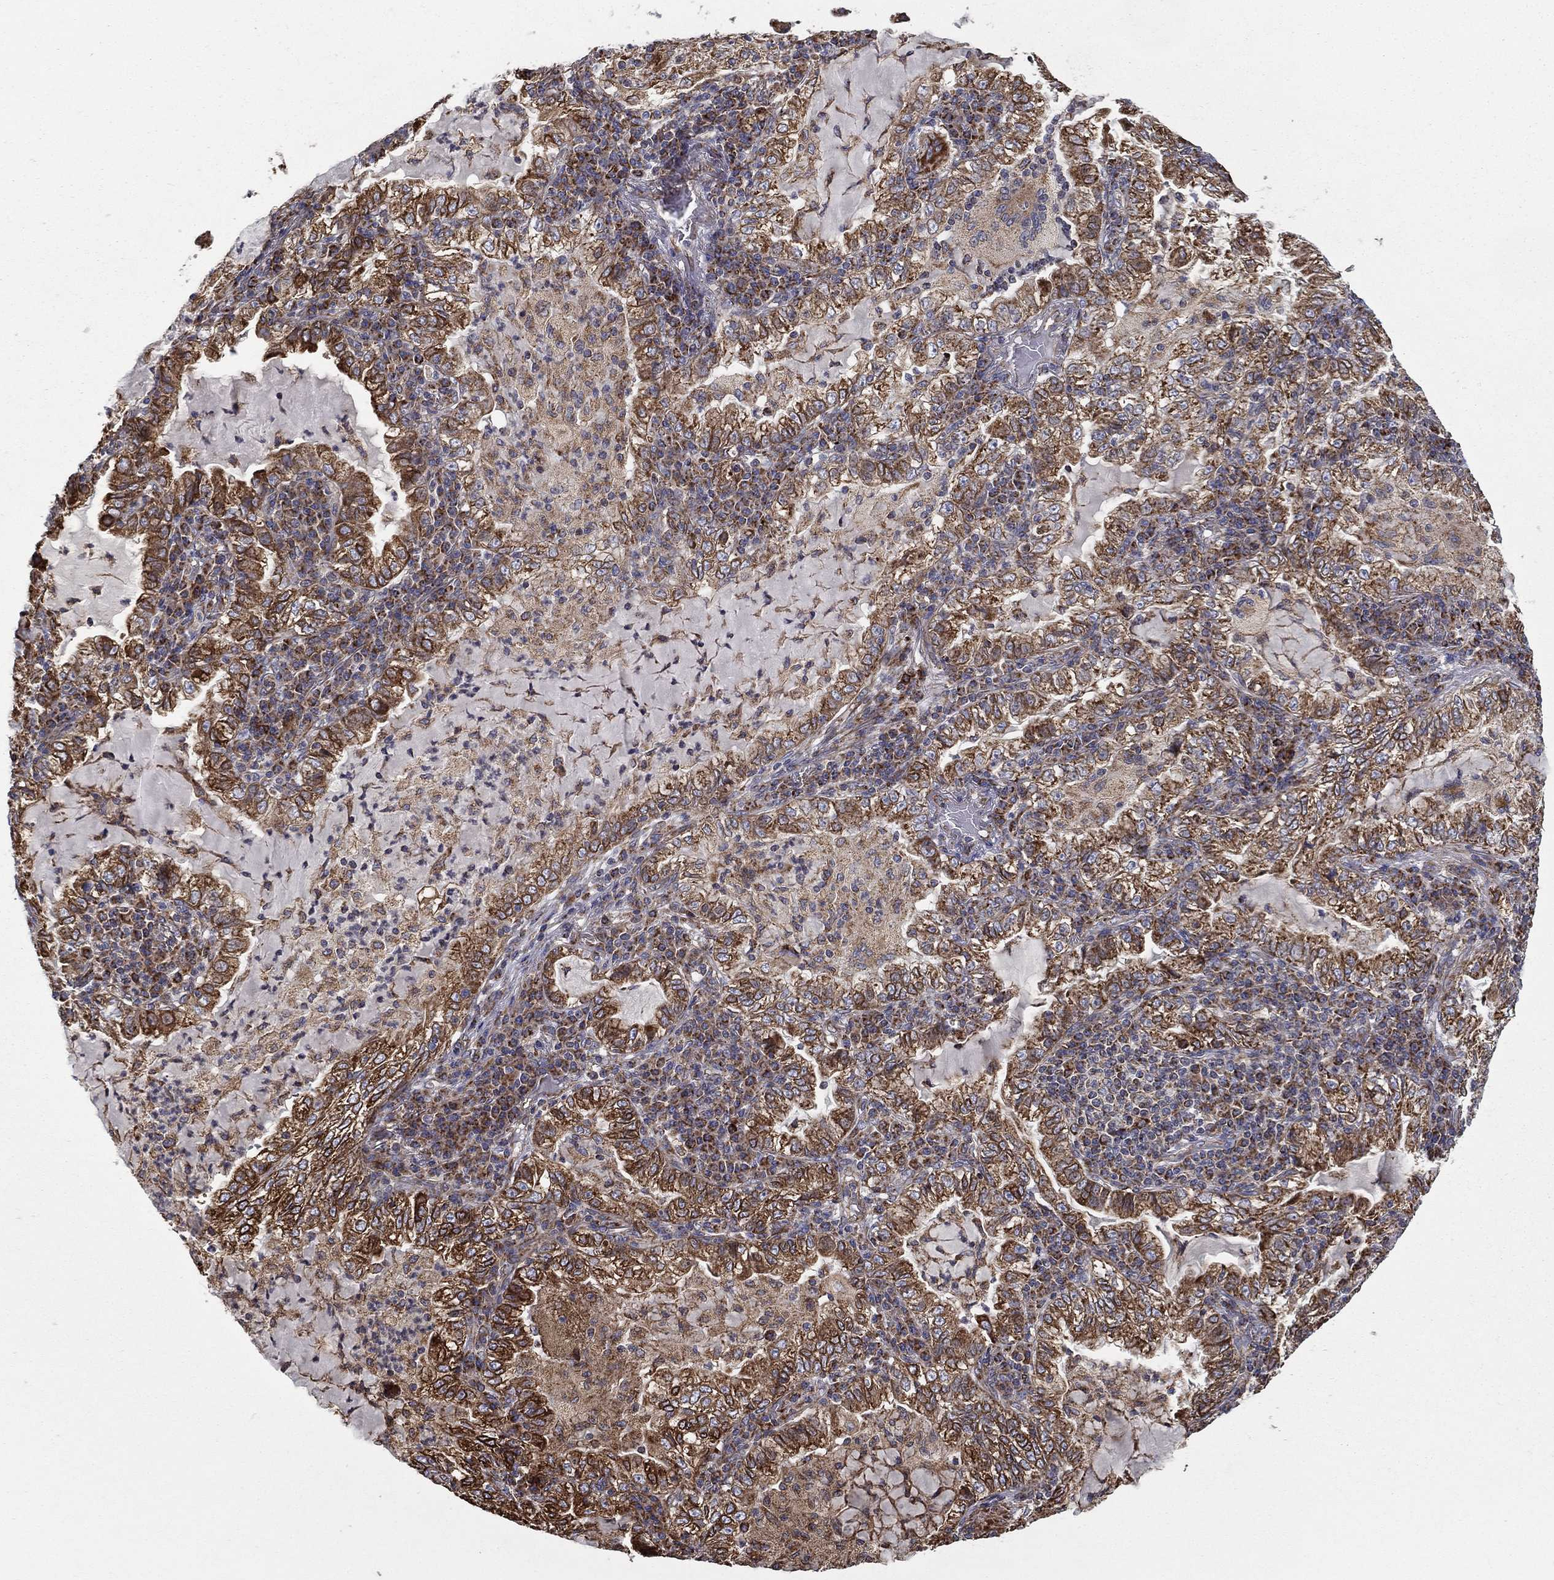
{"staining": {"intensity": "moderate", "quantity": ">75%", "location": "cytoplasmic/membranous"}, "tissue": "lung cancer", "cell_type": "Tumor cells", "image_type": "cancer", "snomed": [{"axis": "morphology", "description": "Adenocarcinoma, NOS"}, {"axis": "topography", "description": "Lung"}], "caption": "Immunohistochemistry (IHC) histopathology image of human lung cancer stained for a protein (brown), which exhibits medium levels of moderate cytoplasmic/membranous positivity in approximately >75% of tumor cells.", "gene": "MT-CYB", "patient": {"sex": "female", "age": 73}}